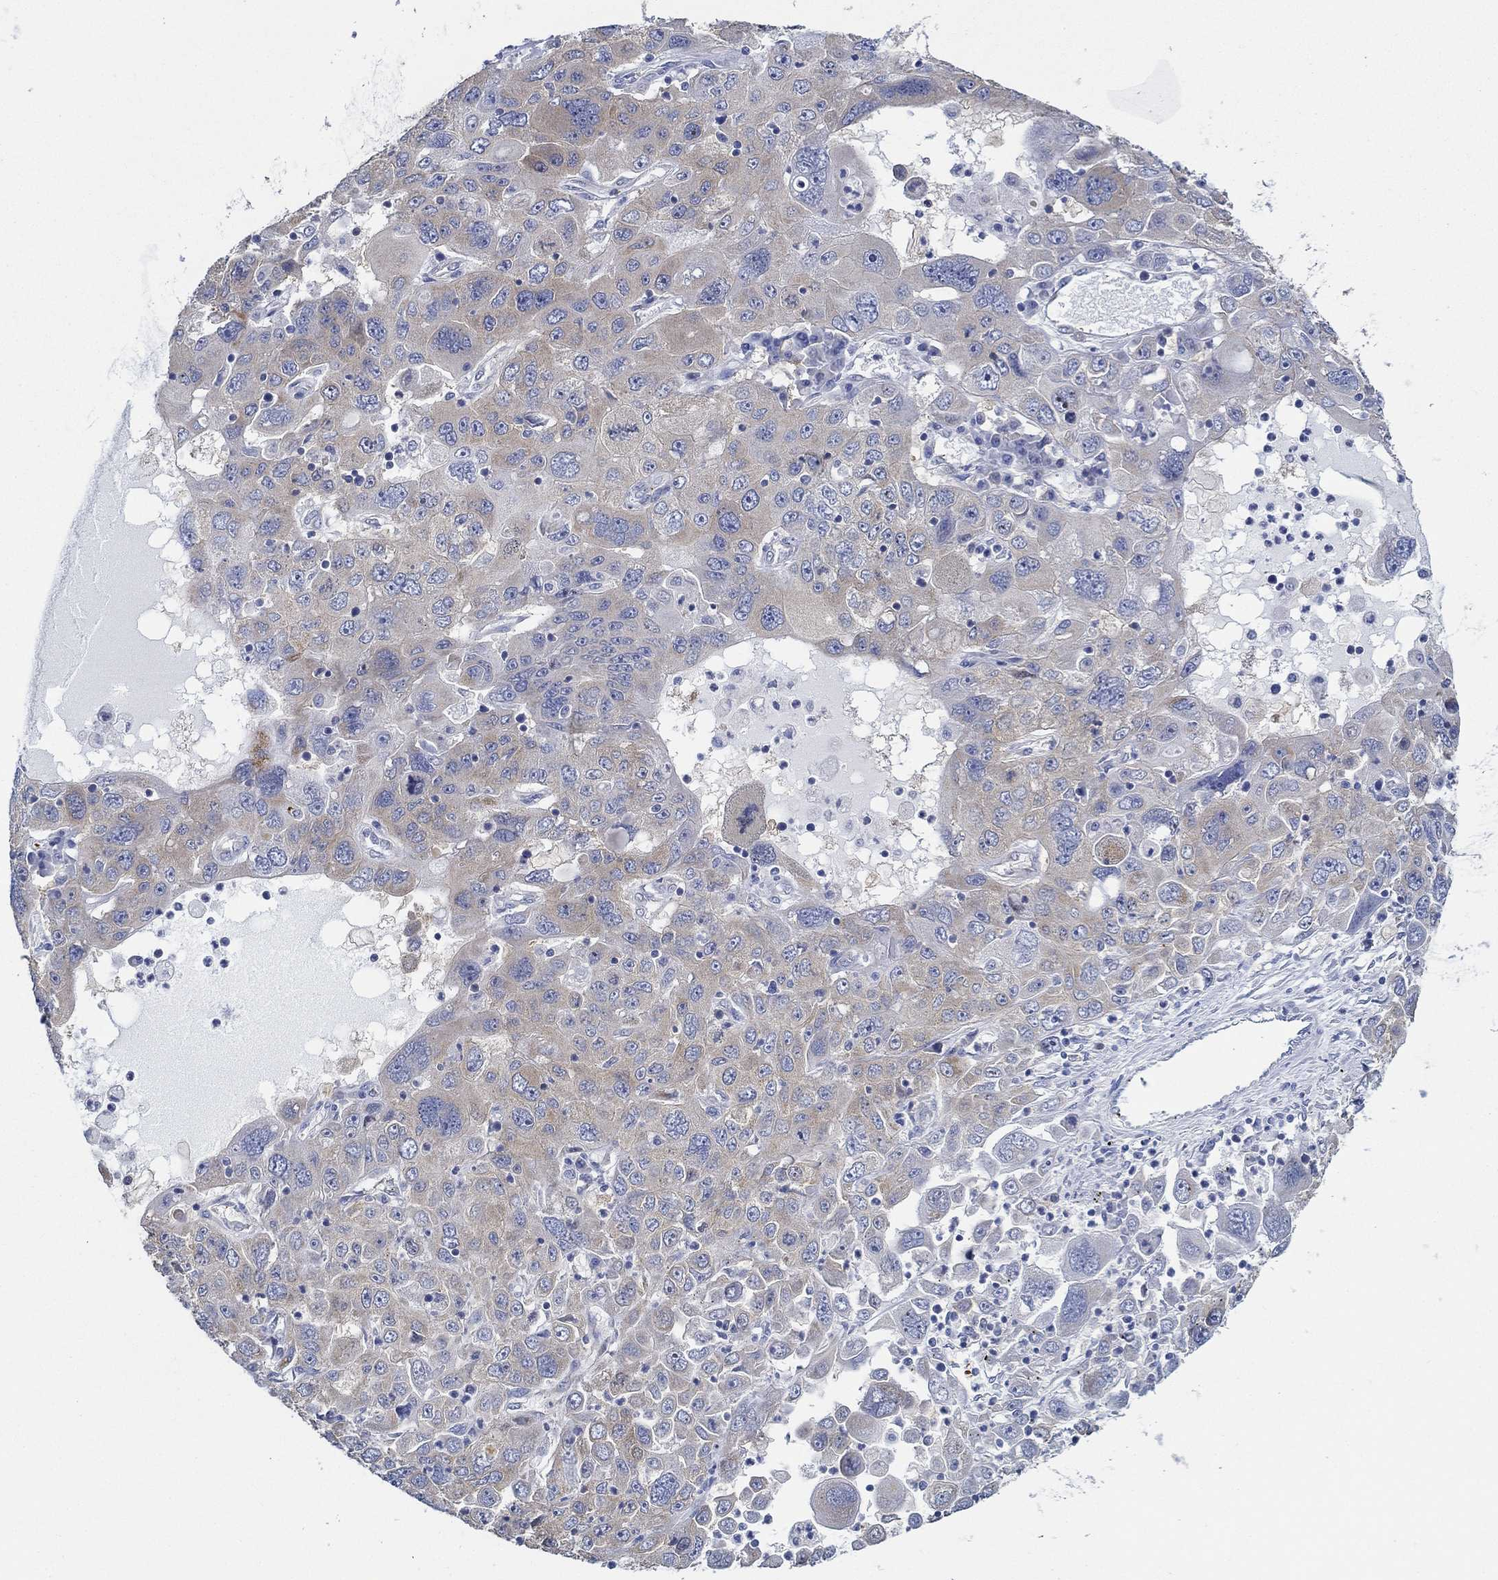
{"staining": {"intensity": "weak", "quantity": "<25%", "location": "cytoplasmic/membranous"}, "tissue": "stomach cancer", "cell_type": "Tumor cells", "image_type": "cancer", "snomed": [{"axis": "morphology", "description": "Adenocarcinoma, NOS"}, {"axis": "topography", "description": "Stomach"}], "caption": "This histopathology image is of stomach adenocarcinoma stained with immunohistochemistry (IHC) to label a protein in brown with the nuclei are counter-stained blue. There is no expression in tumor cells.", "gene": "SLC27A3", "patient": {"sex": "male", "age": 56}}